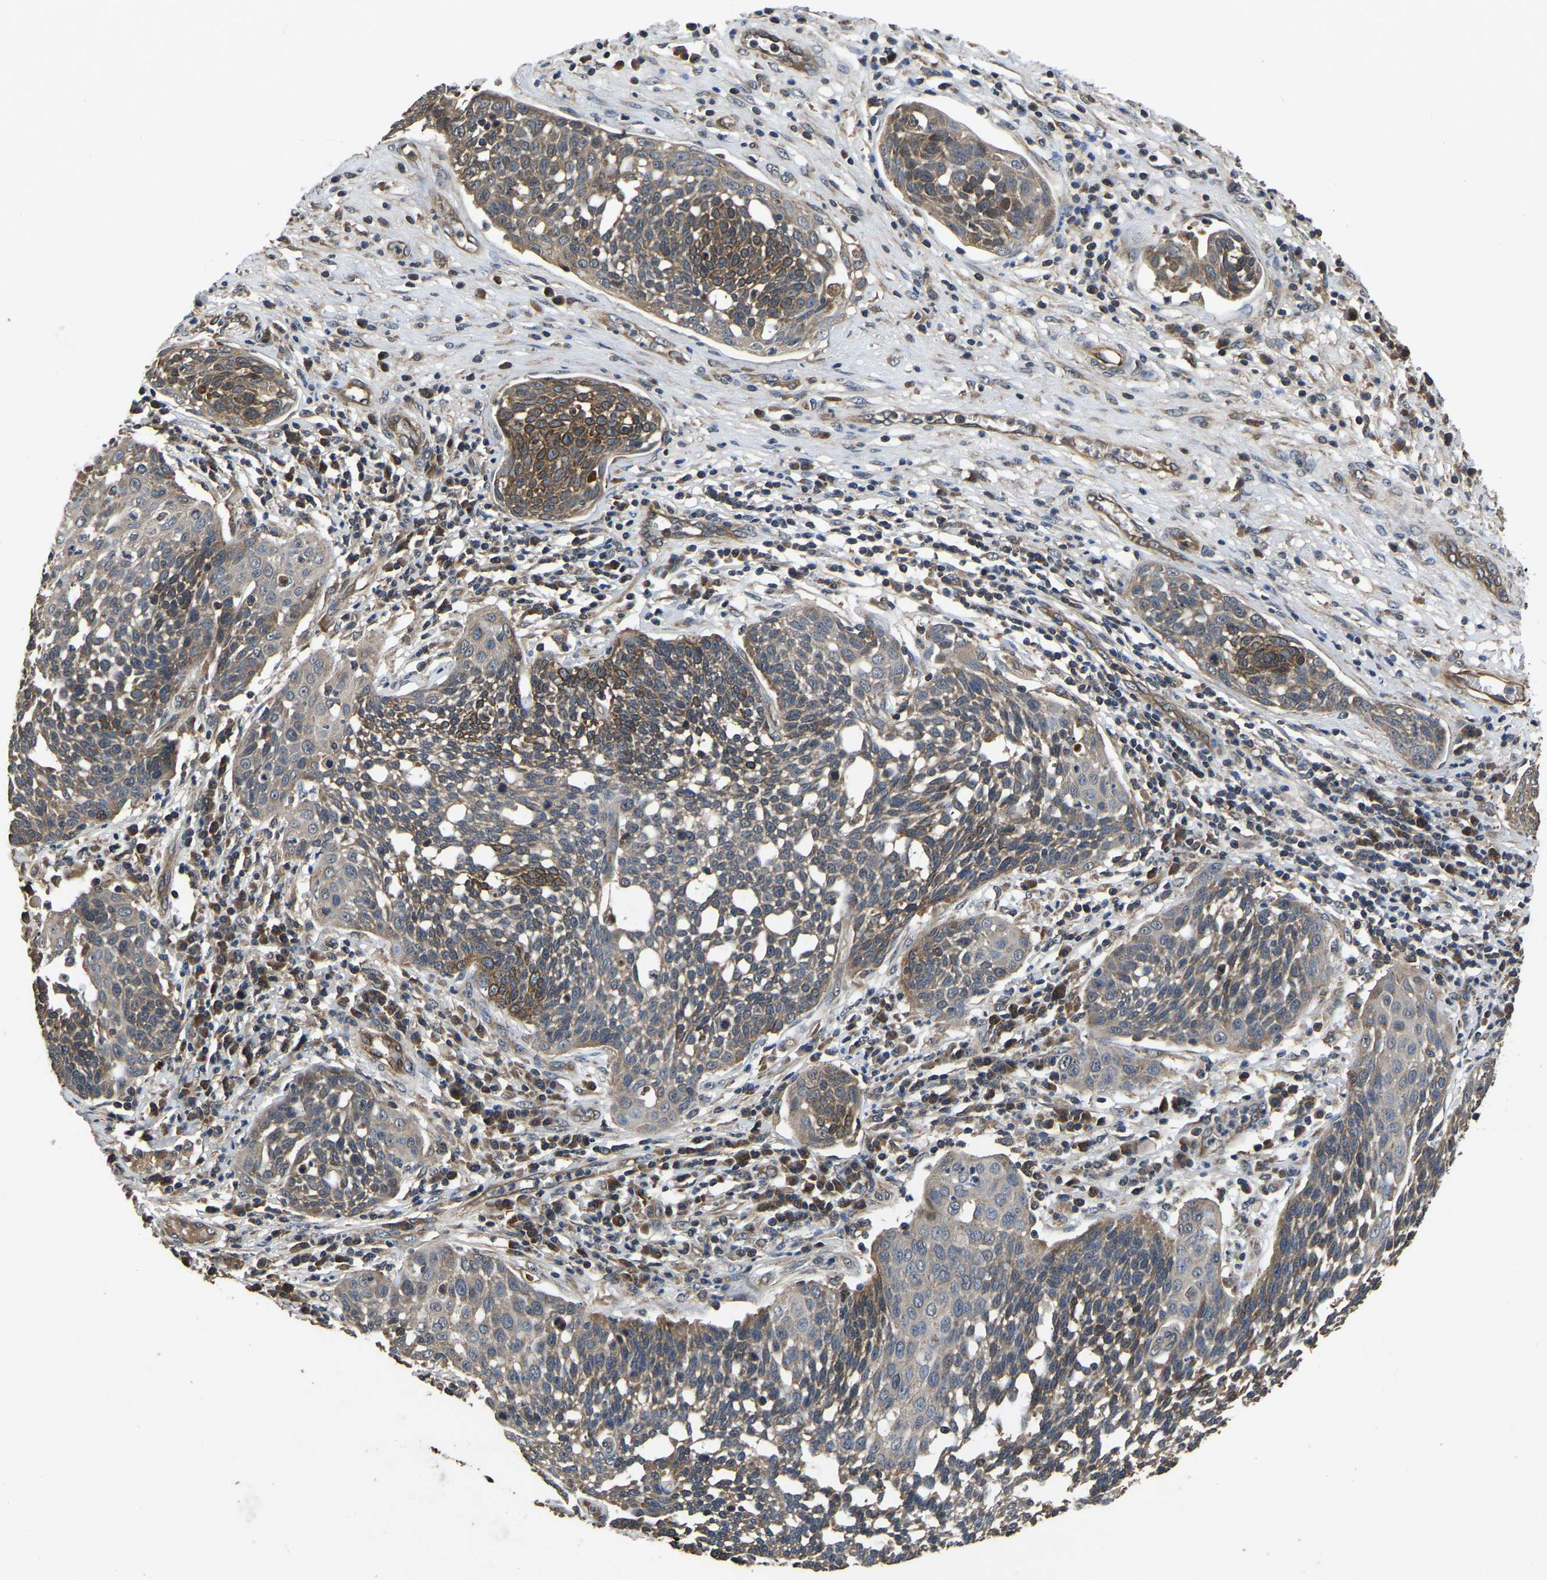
{"staining": {"intensity": "moderate", "quantity": "25%-75%", "location": "cytoplasmic/membranous"}, "tissue": "cervical cancer", "cell_type": "Tumor cells", "image_type": "cancer", "snomed": [{"axis": "morphology", "description": "Squamous cell carcinoma, NOS"}, {"axis": "topography", "description": "Cervix"}], "caption": "Approximately 25%-75% of tumor cells in human cervical cancer display moderate cytoplasmic/membranous protein expression as visualized by brown immunohistochemical staining.", "gene": "CRYZL1", "patient": {"sex": "female", "age": 34}}